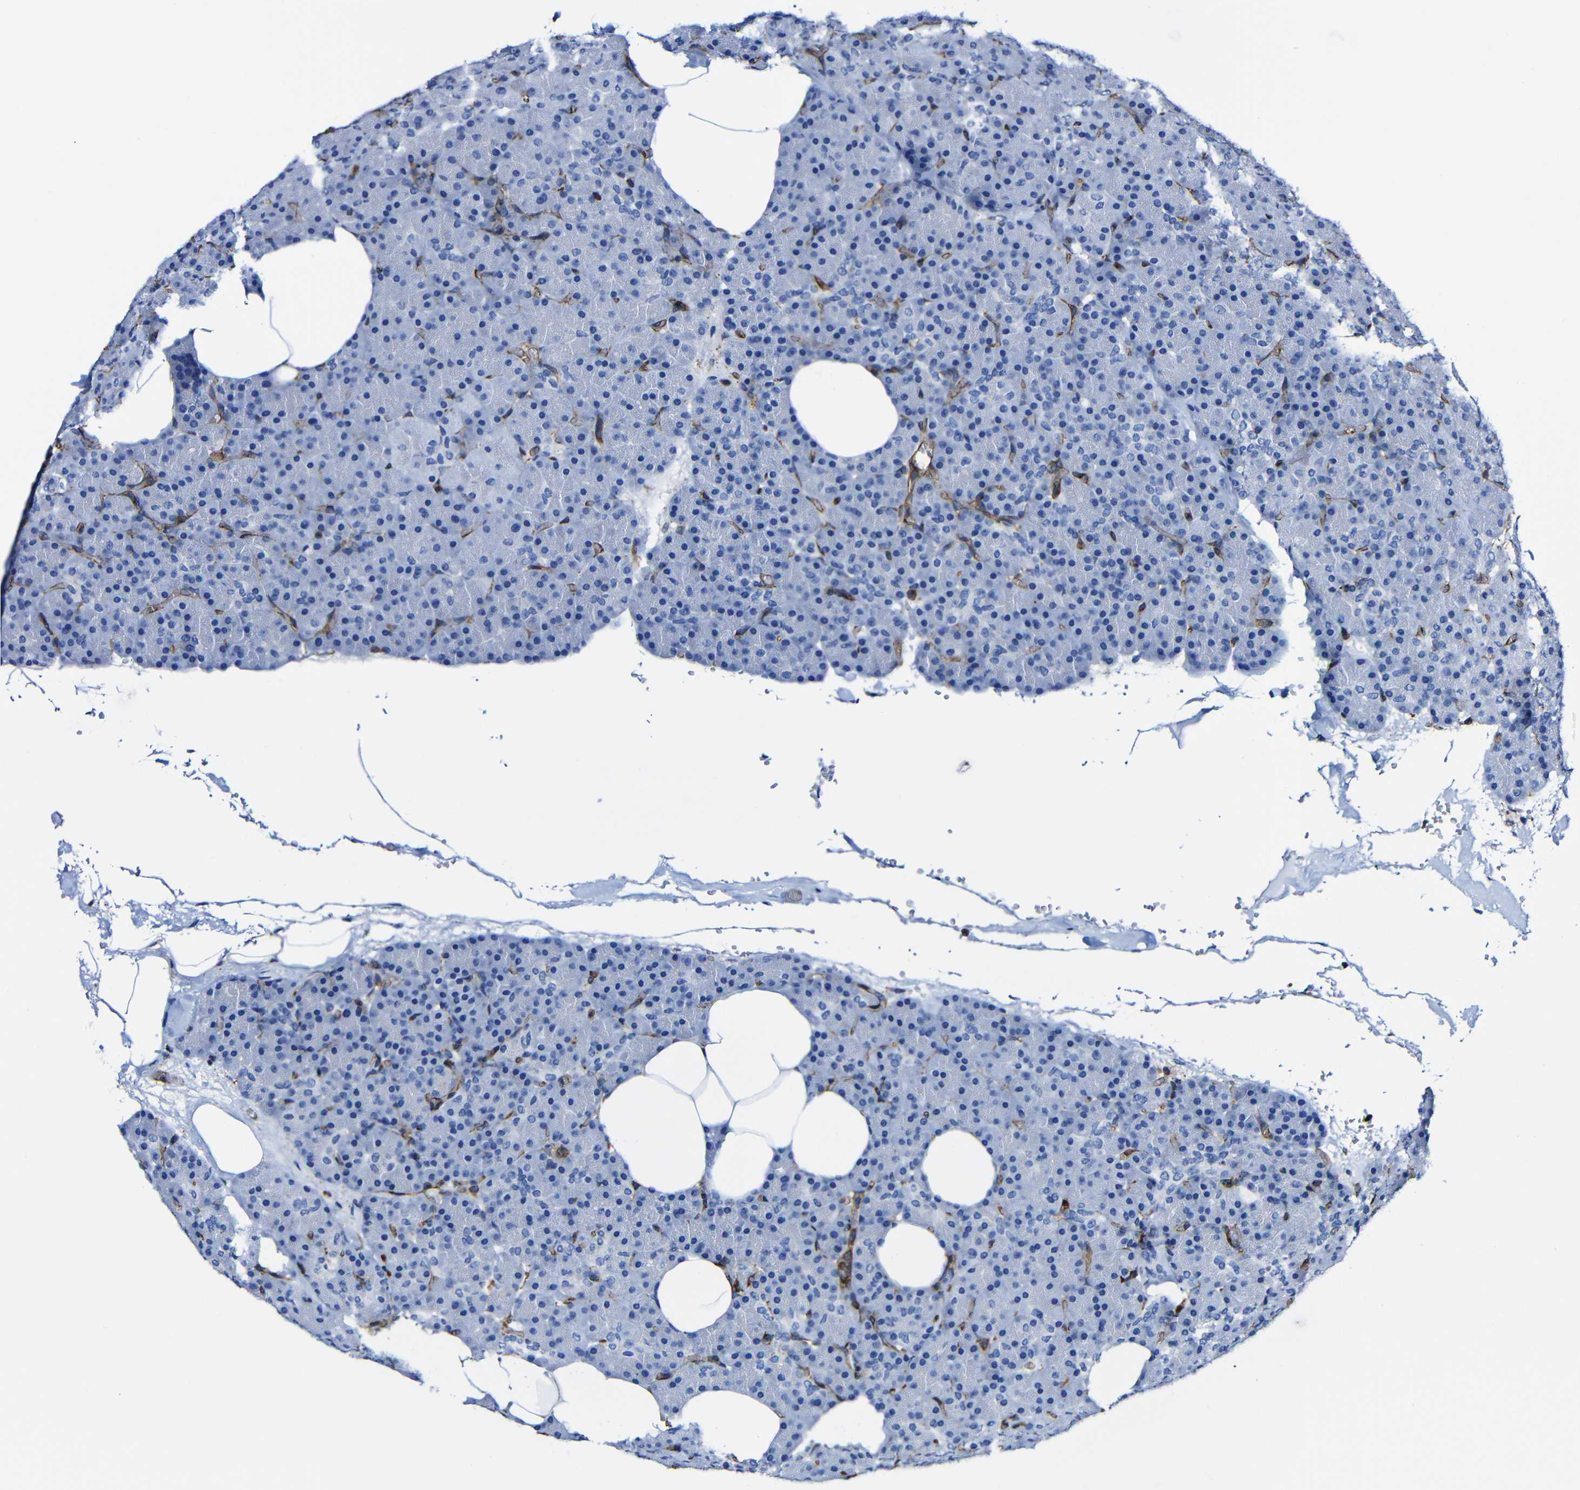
{"staining": {"intensity": "moderate", "quantity": "<25%", "location": "cytoplasmic/membranous"}, "tissue": "pancreas", "cell_type": "Exocrine glandular cells", "image_type": "normal", "snomed": [{"axis": "morphology", "description": "Normal tissue, NOS"}, {"axis": "topography", "description": "Pancreas"}], "caption": "Protein expression analysis of benign pancreas displays moderate cytoplasmic/membranous staining in about <25% of exocrine glandular cells. (DAB IHC with brightfield microscopy, high magnification).", "gene": "MSN", "patient": {"sex": "female", "age": 35}}